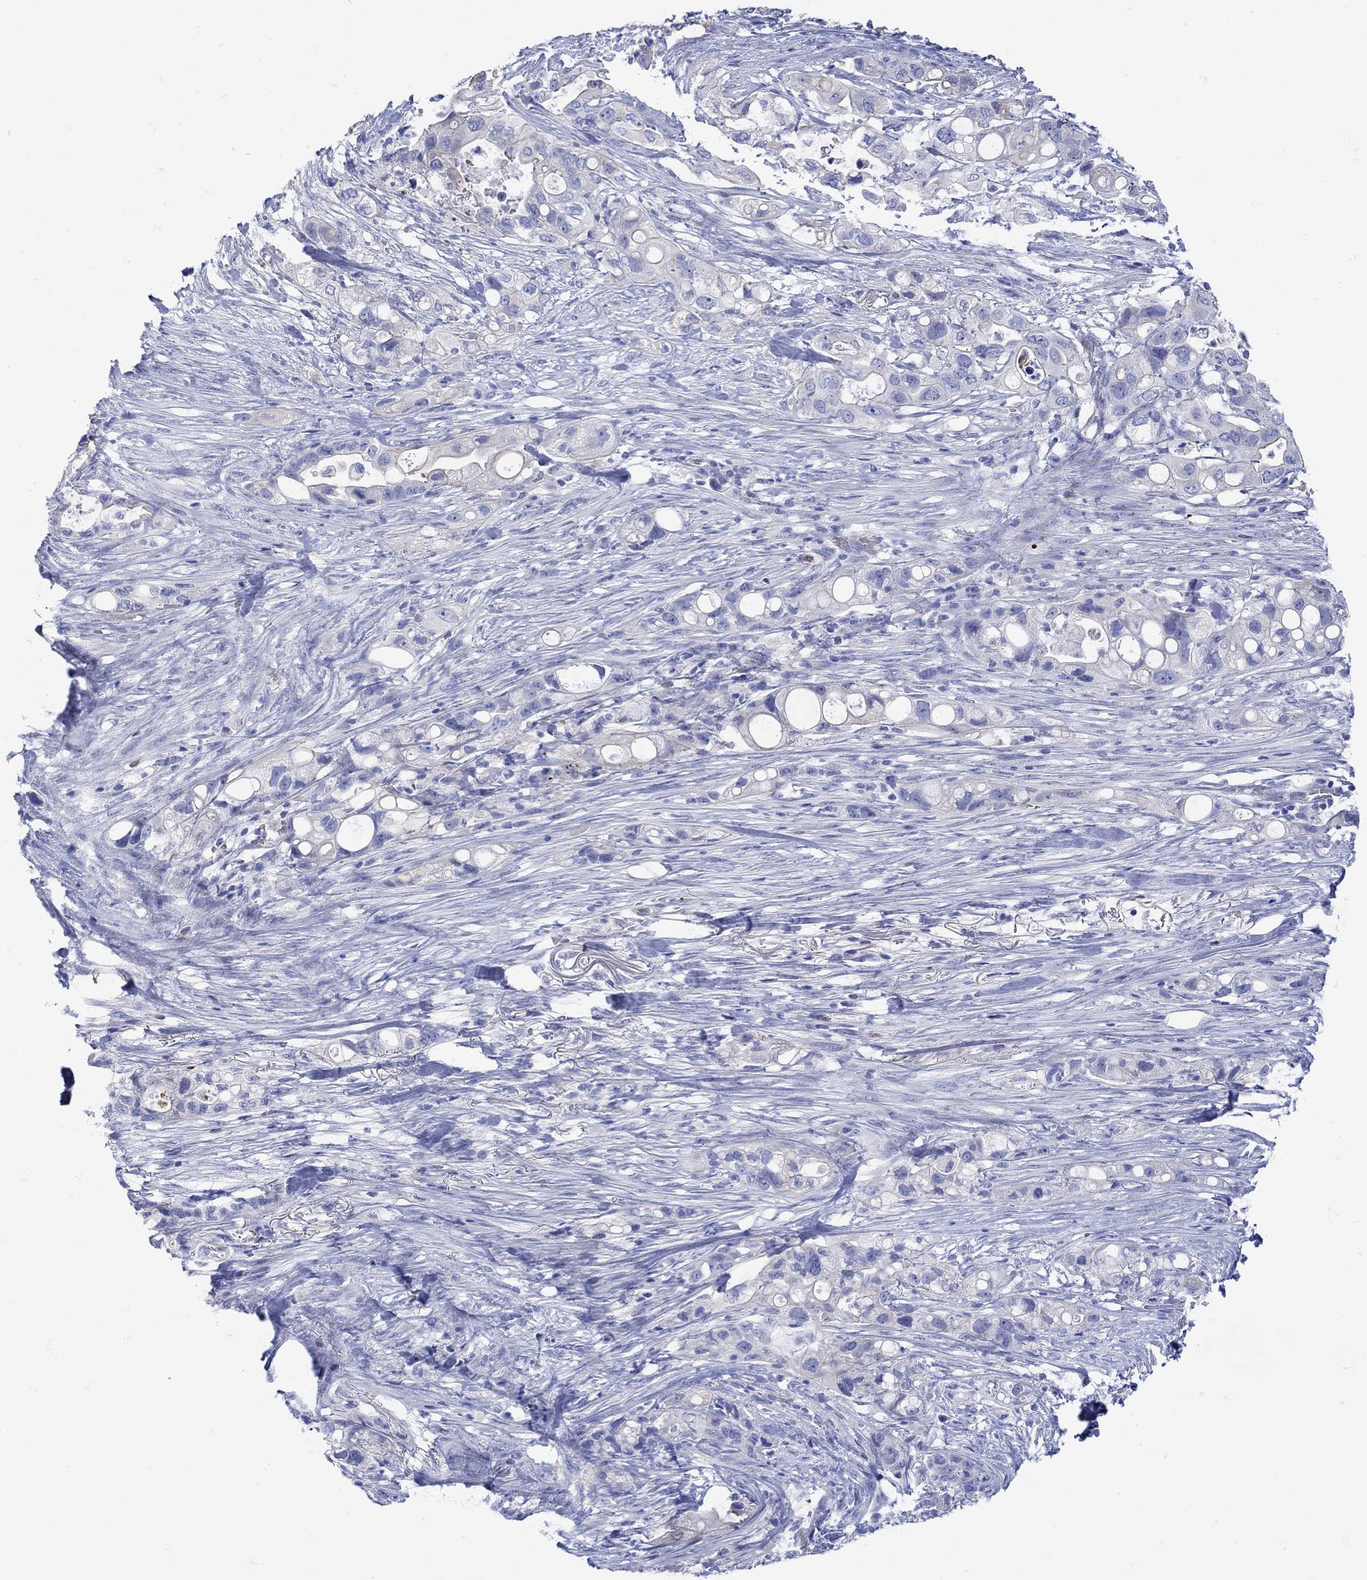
{"staining": {"intensity": "negative", "quantity": "none", "location": "none"}, "tissue": "pancreatic cancer", "cell_type": "Tumor cells", "image_type": "cancer", "snomed": [{"axis": "morphology", "description": "Adenocarcinoma, NOS"}, {"axis": "topography", "description": "Pancreas"}], "caption": "Immunohistochemical staining of human adenocarcinoma (pancreatic) demonstrates no significant expression in tumor cells.", "gene": "ANKMY1", "patient": {"sex": "female", "age": 72}}